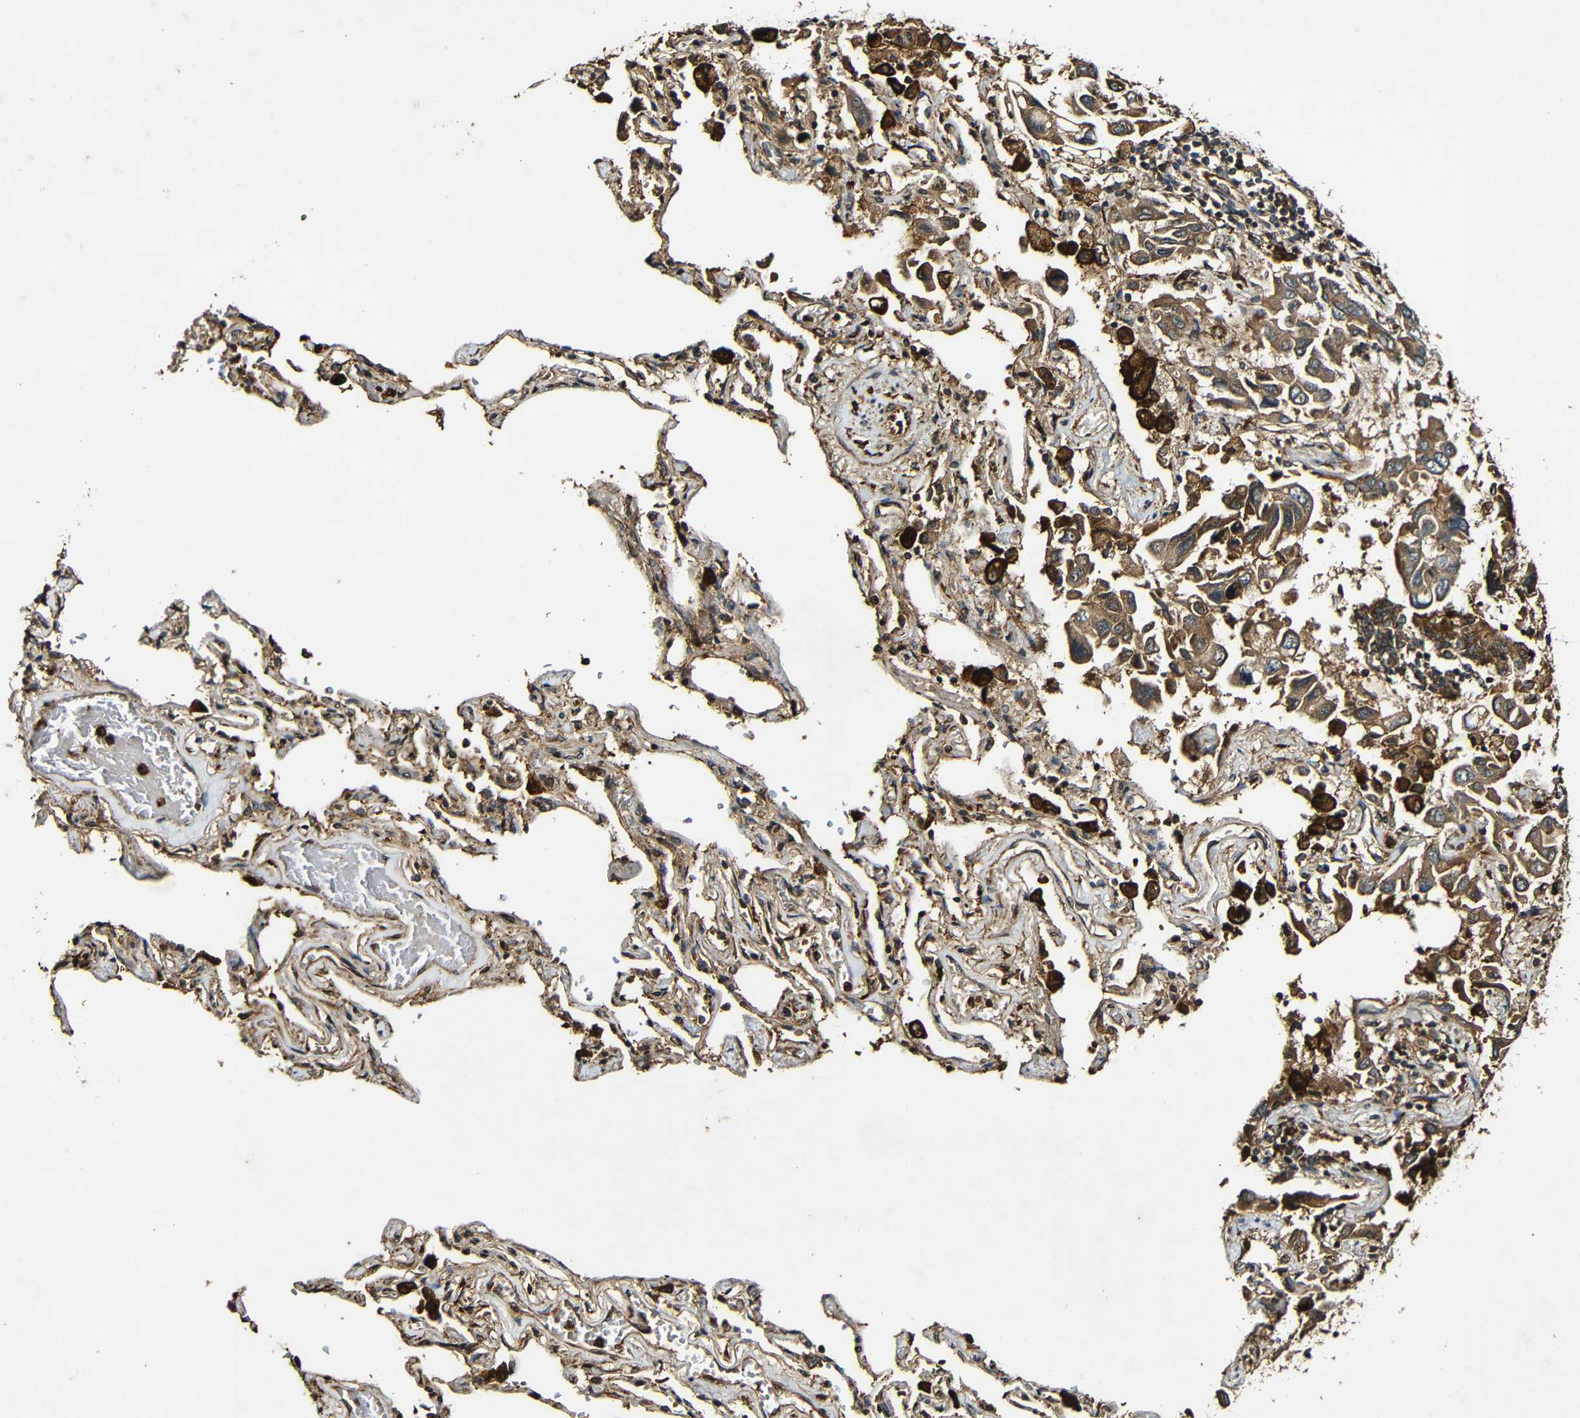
{"staining": {"intensity": "moderate", "quantity": ">75%", "location": "cytoplasmic/membranous"}, "tissue": "lung cancer", "cell_type": "Tumor cells", "image_type": "cancer", "snomed": [{"axis": "morphology", "description": "Adenocarcinoma, NOS"}, {"axis": "topography", "description": "Lung"}], "caption": "The image demonstrates staining of lung cancer, revealing moderate cytoplasmic/membranous protein expression (brown color) within tumor cells.", "gene": "CASP8", "patient": {"sex": "male", "age": 64}}